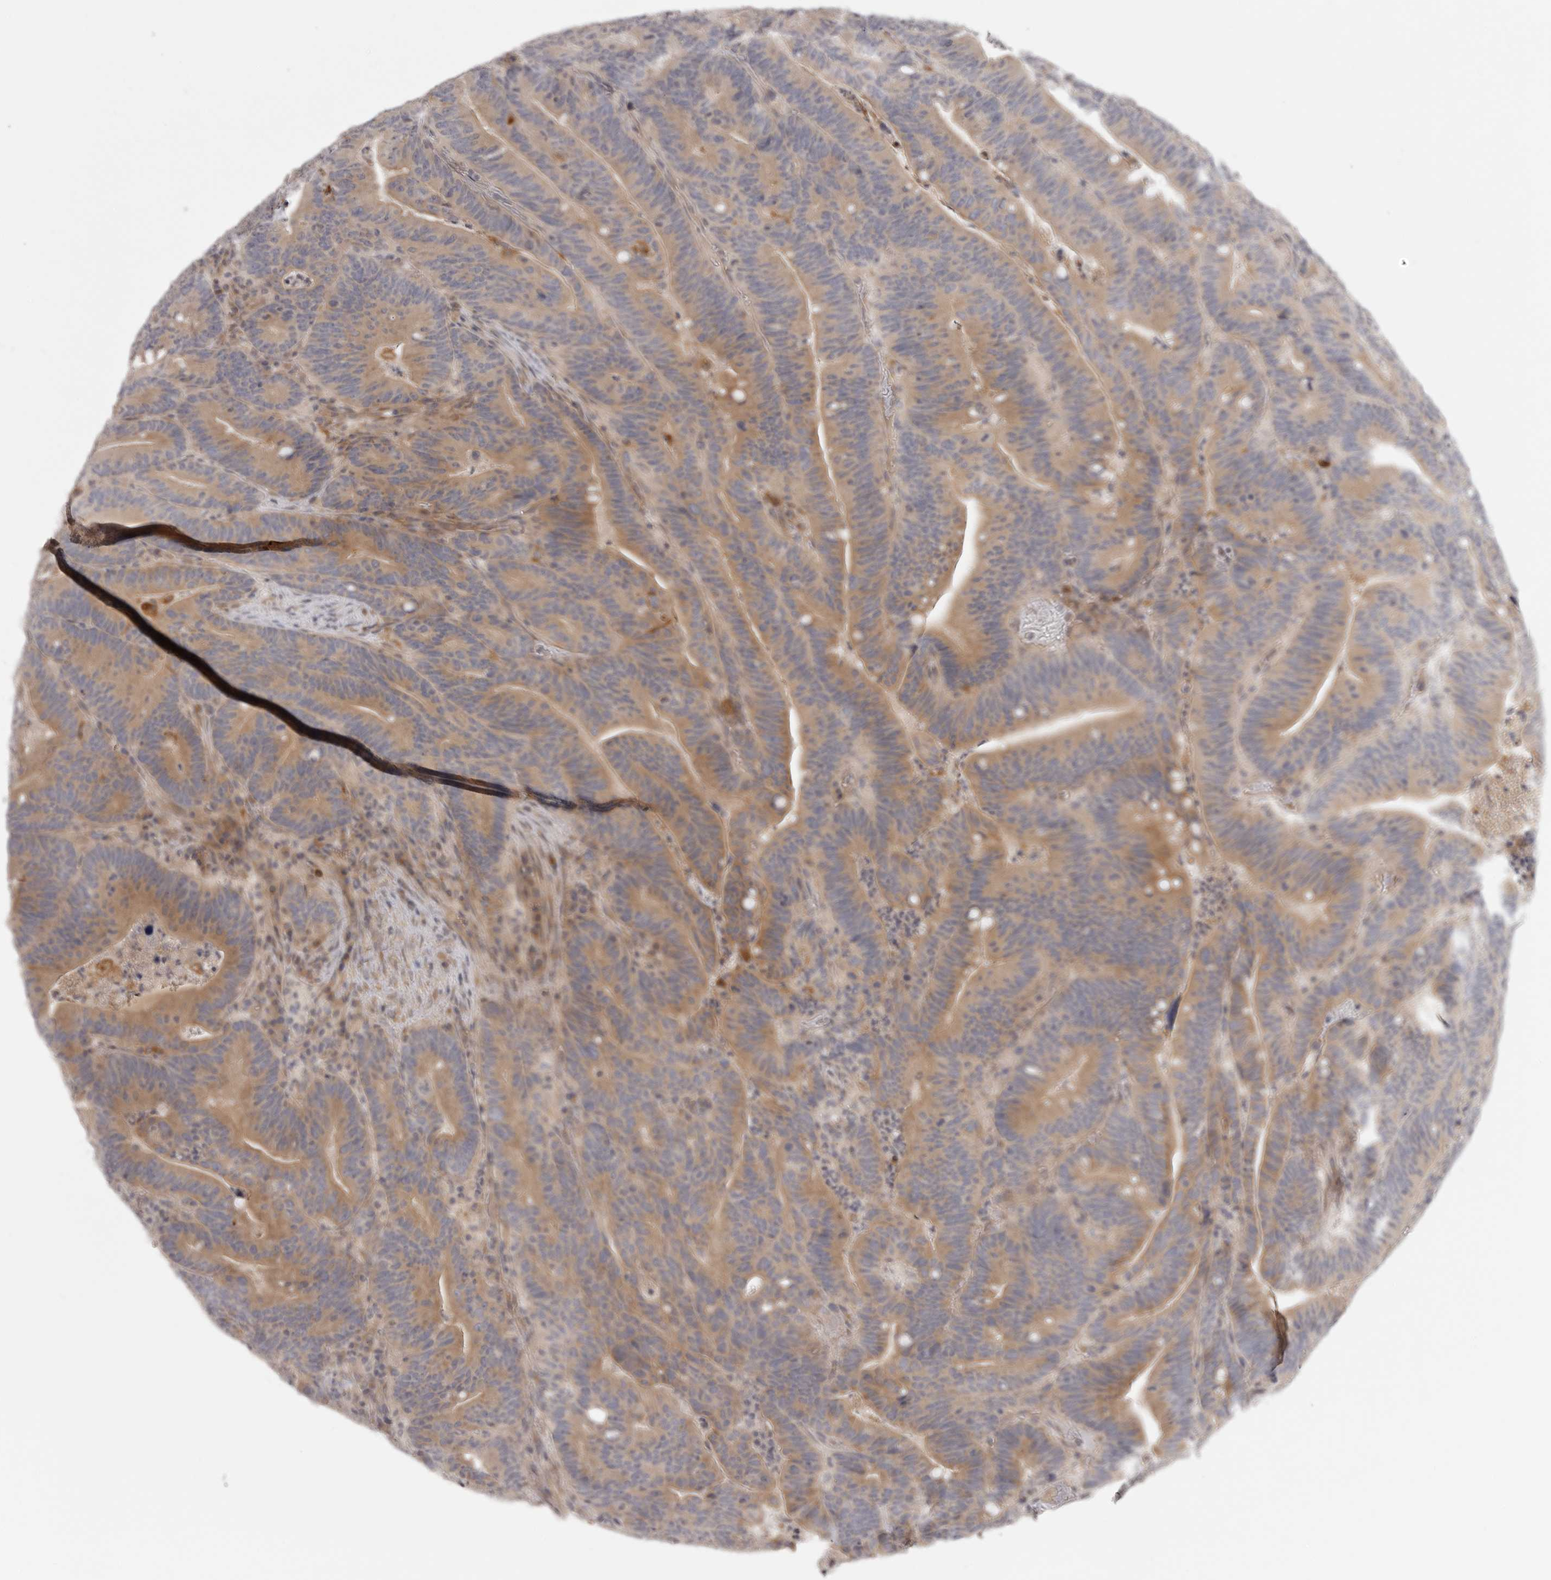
{"staining": {"intensity": "moderate", "quantity": ">75%", "location": "cytoplasmic/membranous"}, "tissue": "colorectal cancer", "cell_type": "Tumor cells", "image_type": "cancer", "snomed": [{"axis": "morphology", "description": "Adenocarcinoma, NOS"}, {"axis": "topography", "description": "Colon"}], "caption": "IHC staining of colorectal cancer (adenocarcinoma), which exhibits medium levels of moderate cytoplasmic/membranous expression in approximately >75% of tumor cells indicating moderate cytoplasmic/membranous protein expression. The staining was performed using DAB (brown) for protein detection and nuclei were counterstained in hematoxylin (blue).", "gene": "CCPG1", "patient": {"sex": "female", "age": 66}}